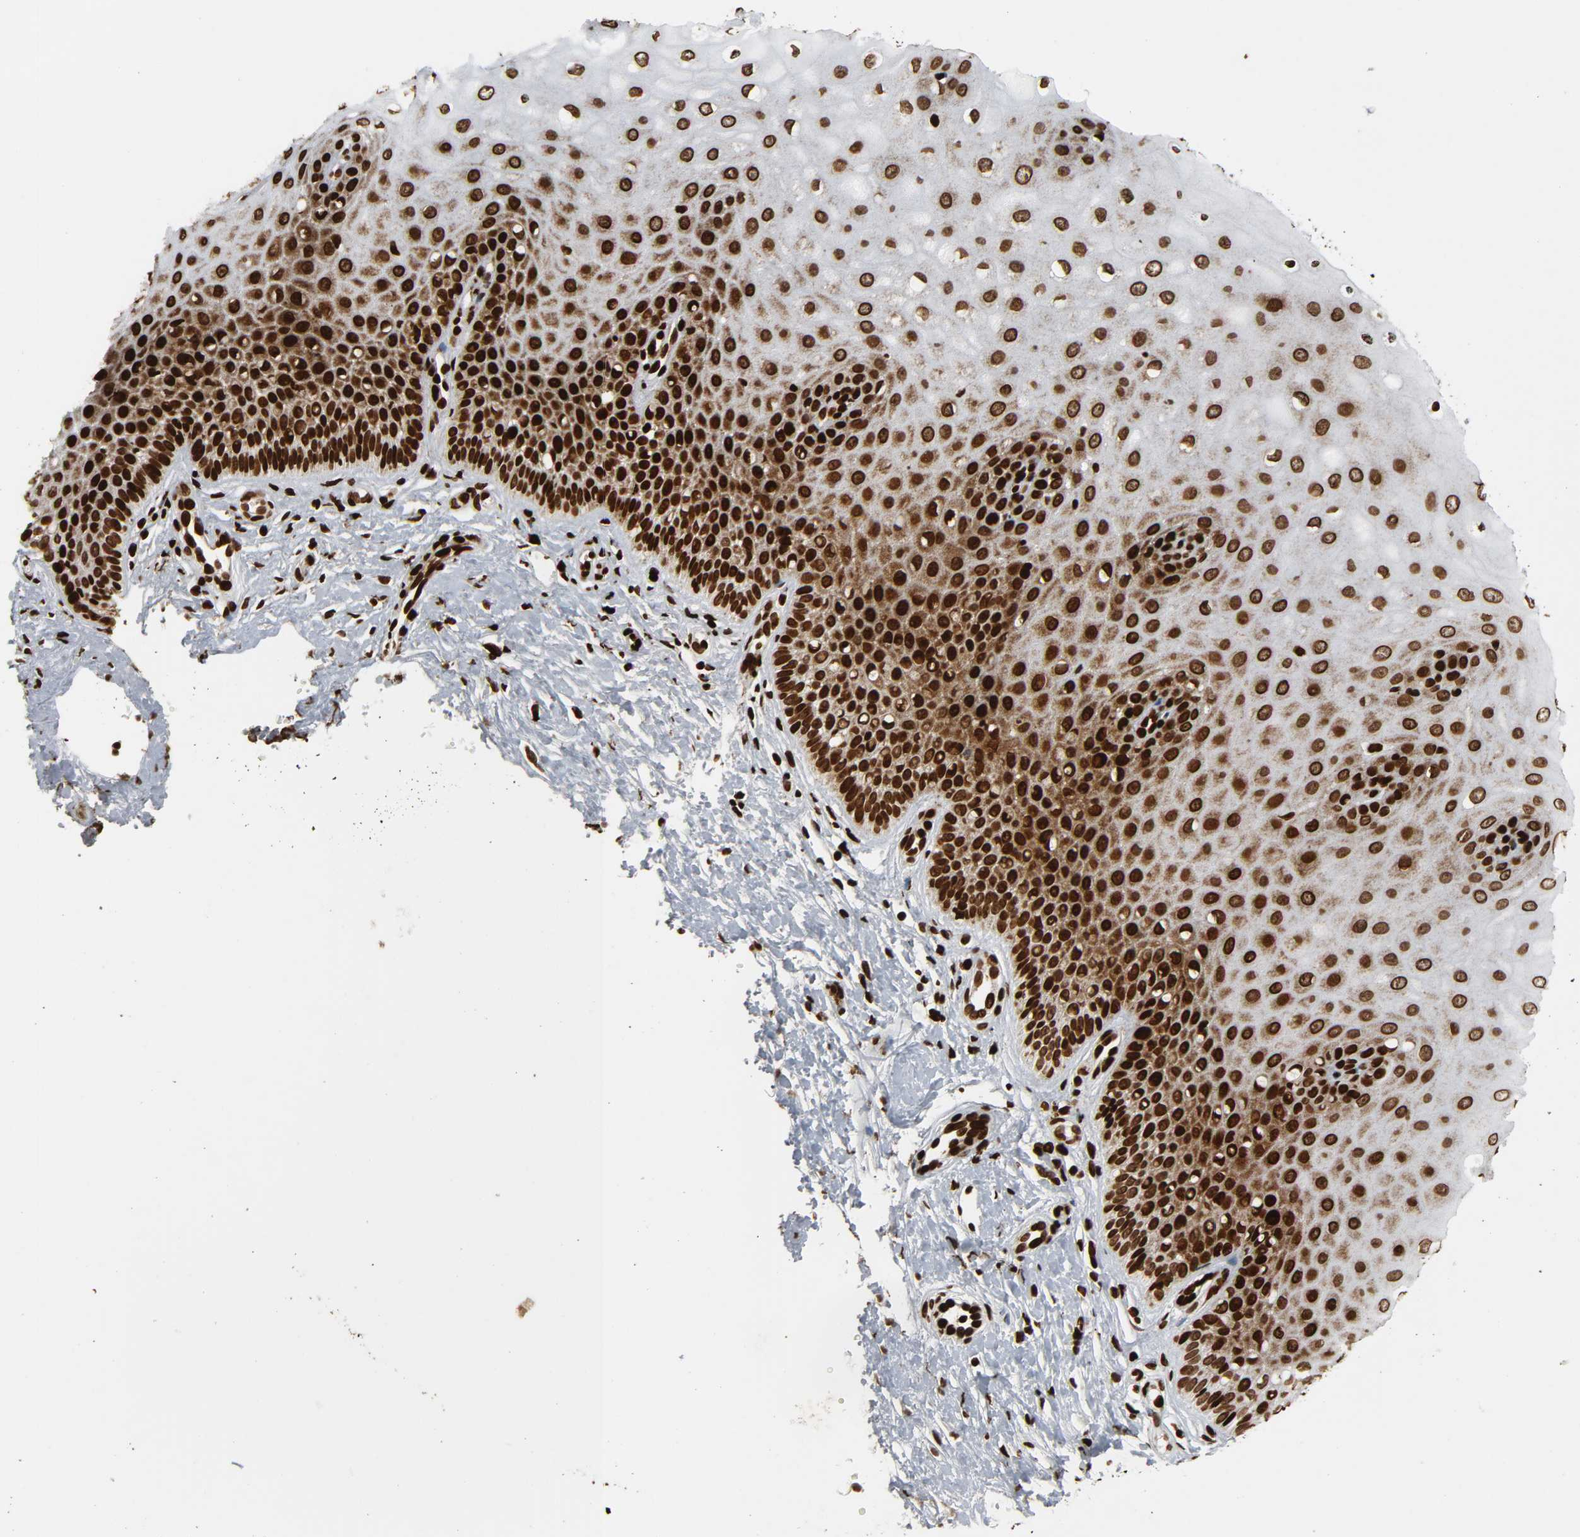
{"staining": {"intensity": "strong", "quantity": ">75%", "location": "nuclear"}, "tissue": "cervix", "cell_type": "Glandular cells", "image_type": "normal", "snomed": [{"axis": "morphology", "description": "Normal tissue, NOS"}, {"axis": "topography", "description": "Cervix"}], "caption": "This photomicrograph demonstrates immunohistochemistry (IHC) staining of normal human cervix, with high strong nuclear expression in approximately >75% of glandular cells.", "gene": "RXRA", "patient": {"sex": "female", "age": 55}}